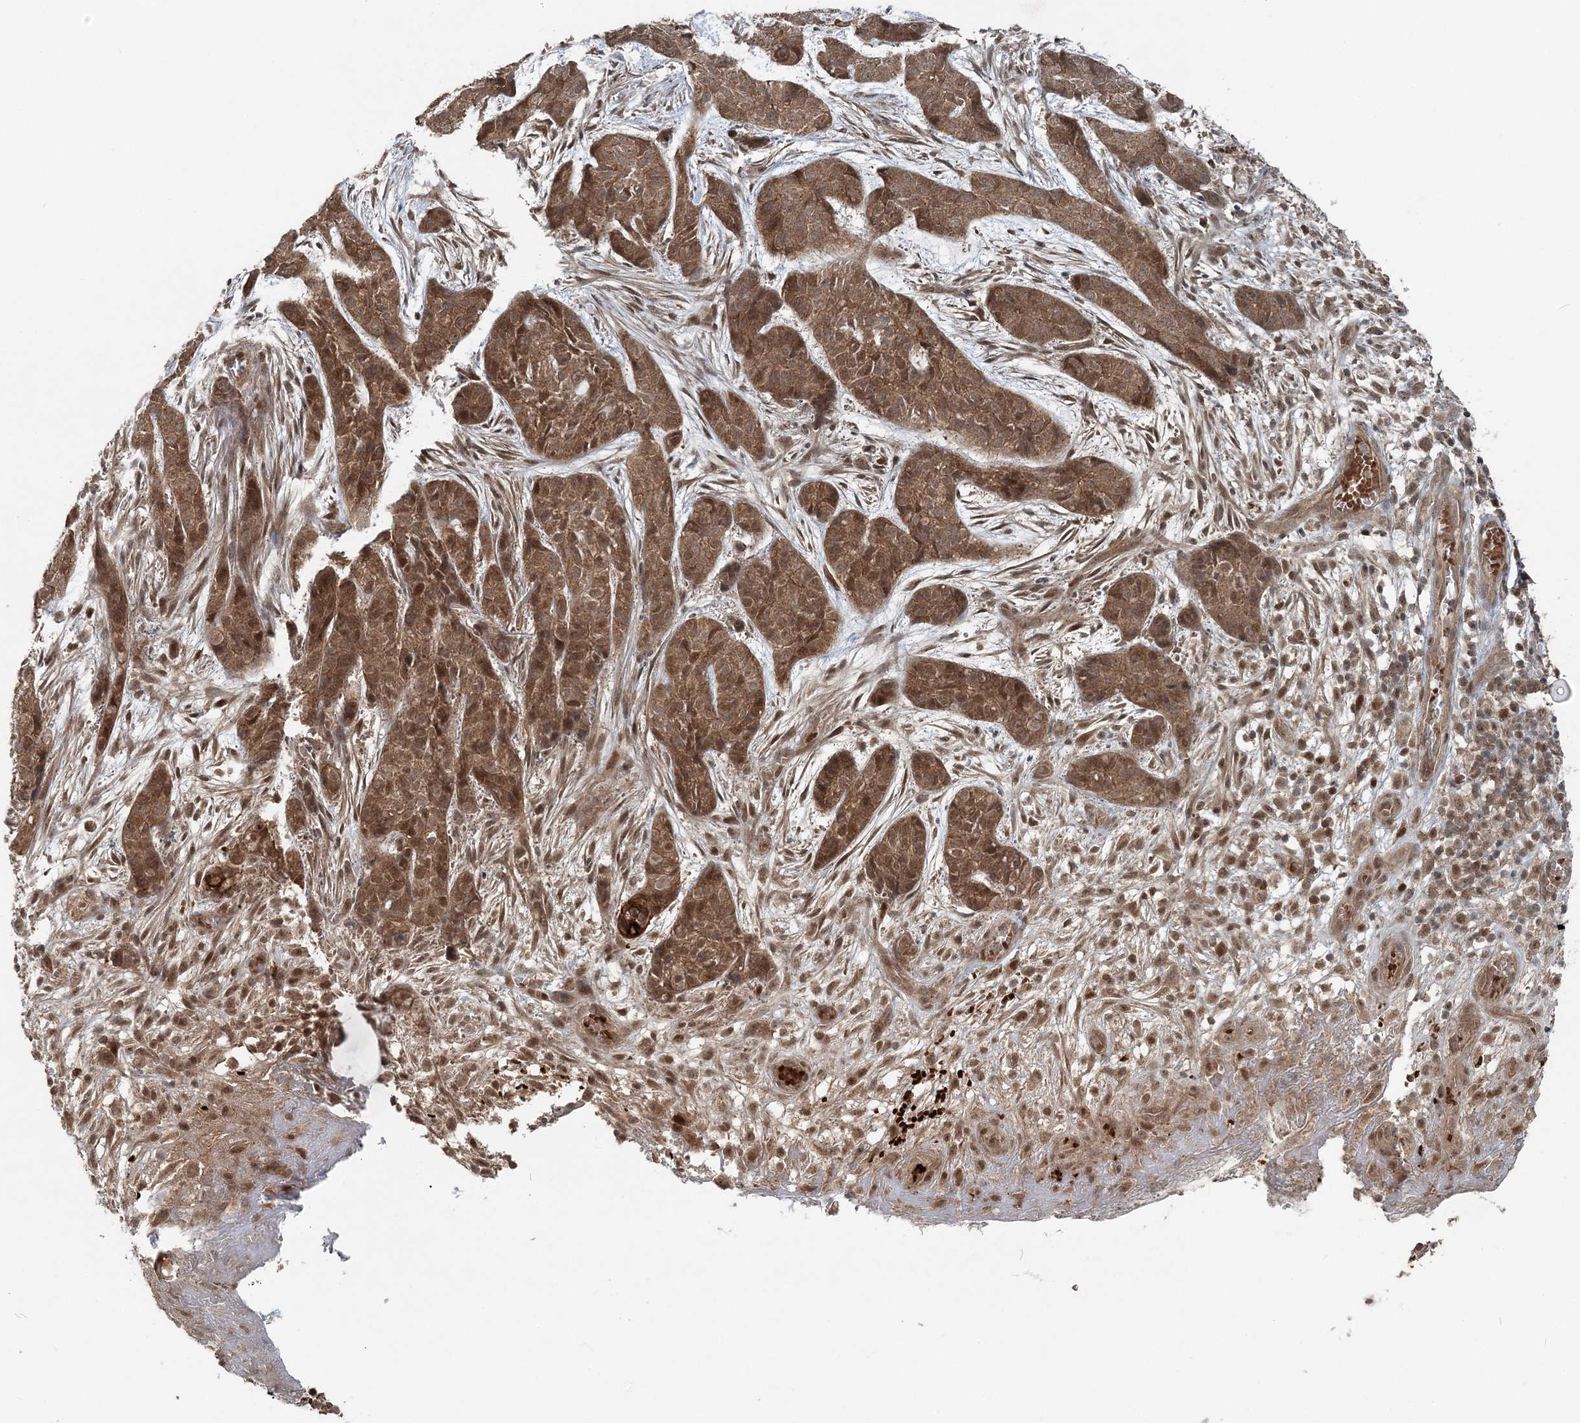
{"staining": {"intensity": "moderate", "quantity": ">75%", "location": "cytoplasmic/membranous,nuclear"}, "tissue": "skin cancer", "cell_type": "Tumor cells", "image_type": "cancer", "snomed": [{"axis": "morphology", "description": "Basal cell carcinoma"}, {"axis": "topography", "description": "Skin"}], "caption": "A brown stain shows moderate cytoplasmic/membranous and nuclear expression of a protein in skin cancer (basal cell carcinoma) tumor cells. The staining was performed using DAB (3,3'-diaminobenzidine), with brown indicating positive protein expression. Nuclei are stained blue with hematoxylin.", "gene": "FBXL17", "patient": {"sex": "female", "age": 64}}